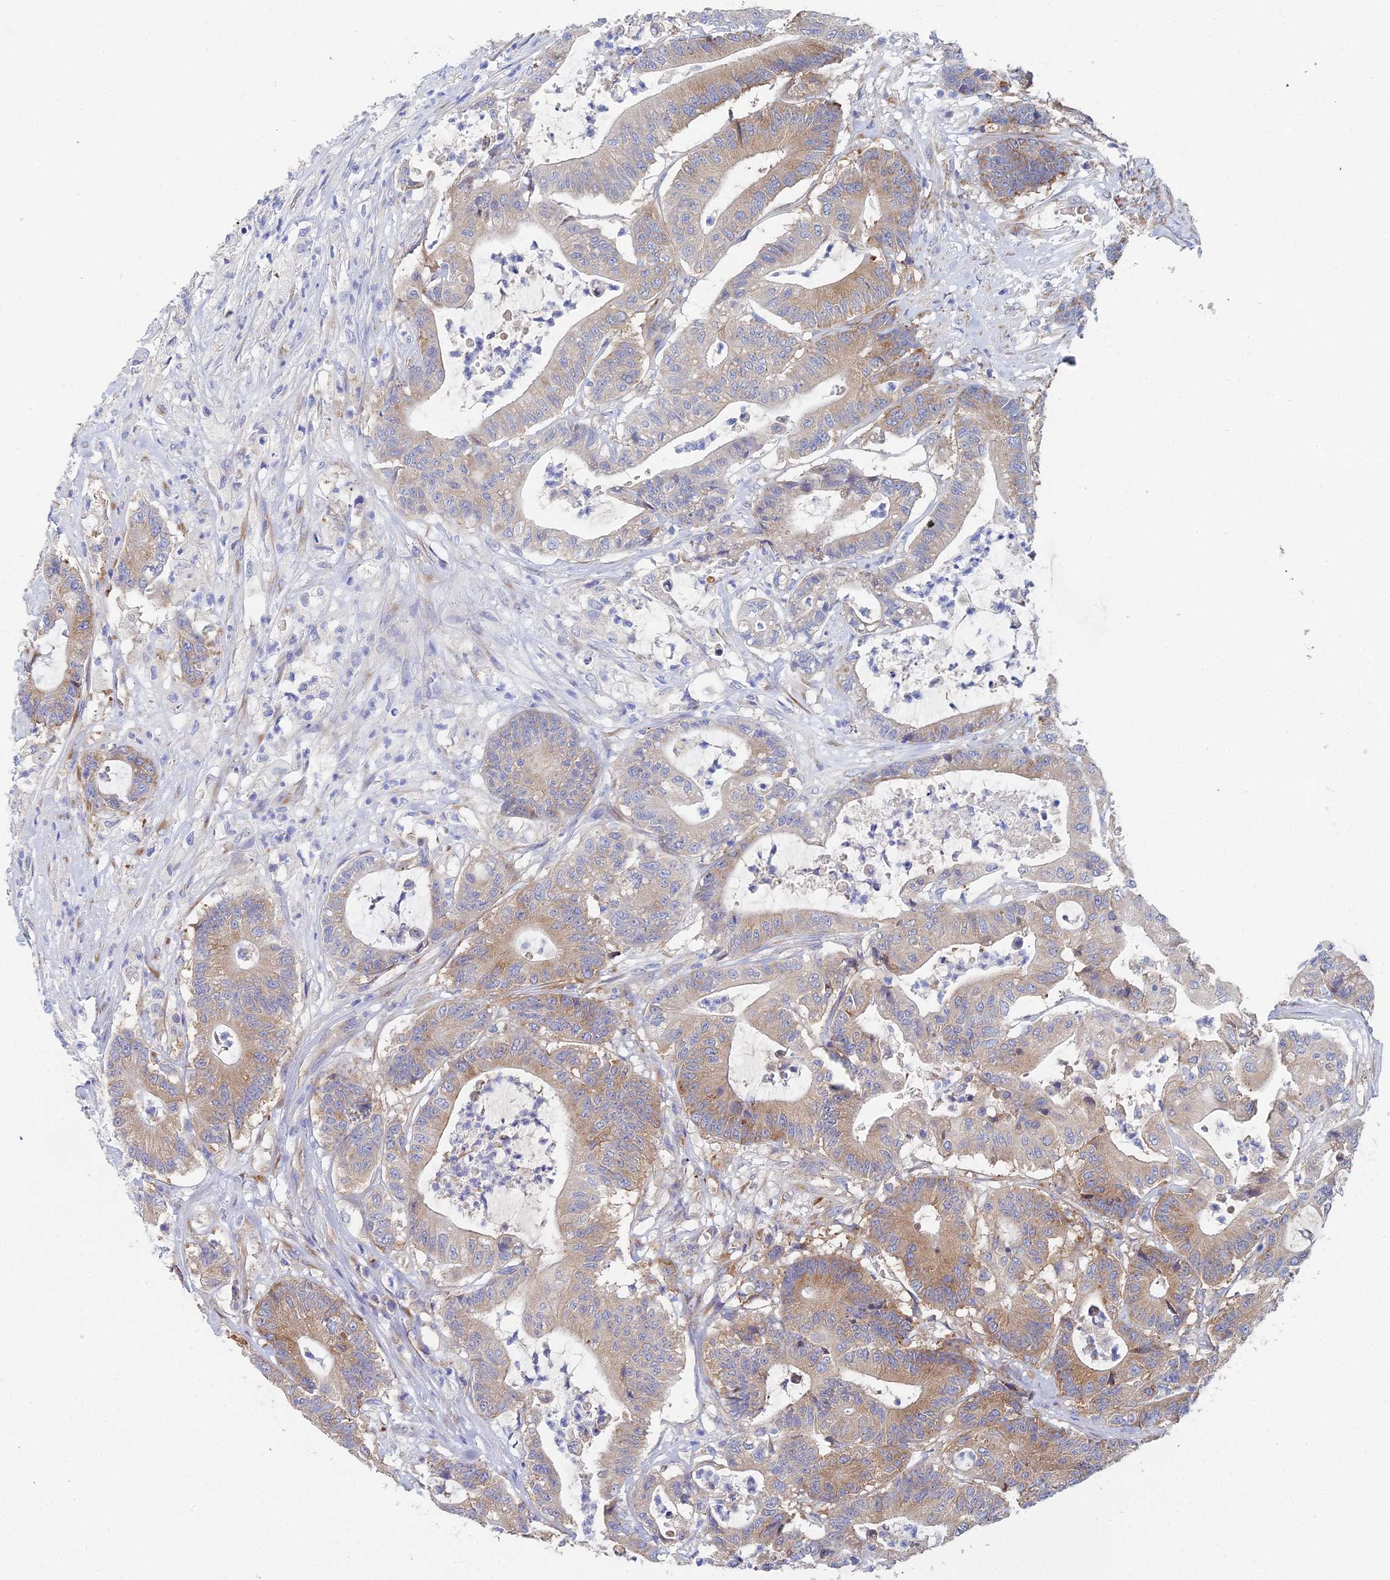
{"staining": {"intensity": "moderate", "quantity": ">75%", "location": "cytoplasmic/membranous"}, "tissue": "colorectal cancer", "cell_type": "Tumor cells", "image_type": "cancer", "snomed": [{"axis": "morphology", "description": "Adenocarcinoma, NOS"}, {"axis": "topography", "description": "Colon"}], "caption": "There is medium levels of moderate cytoplasmic/membranous positivity in tumor cells of colorectal cancer (adenocarcinoma), as demonstrated by immunohistochemical staining (brown color).", "gene": "ELOF1", "patient": {"sex": "female", "age": 84}}